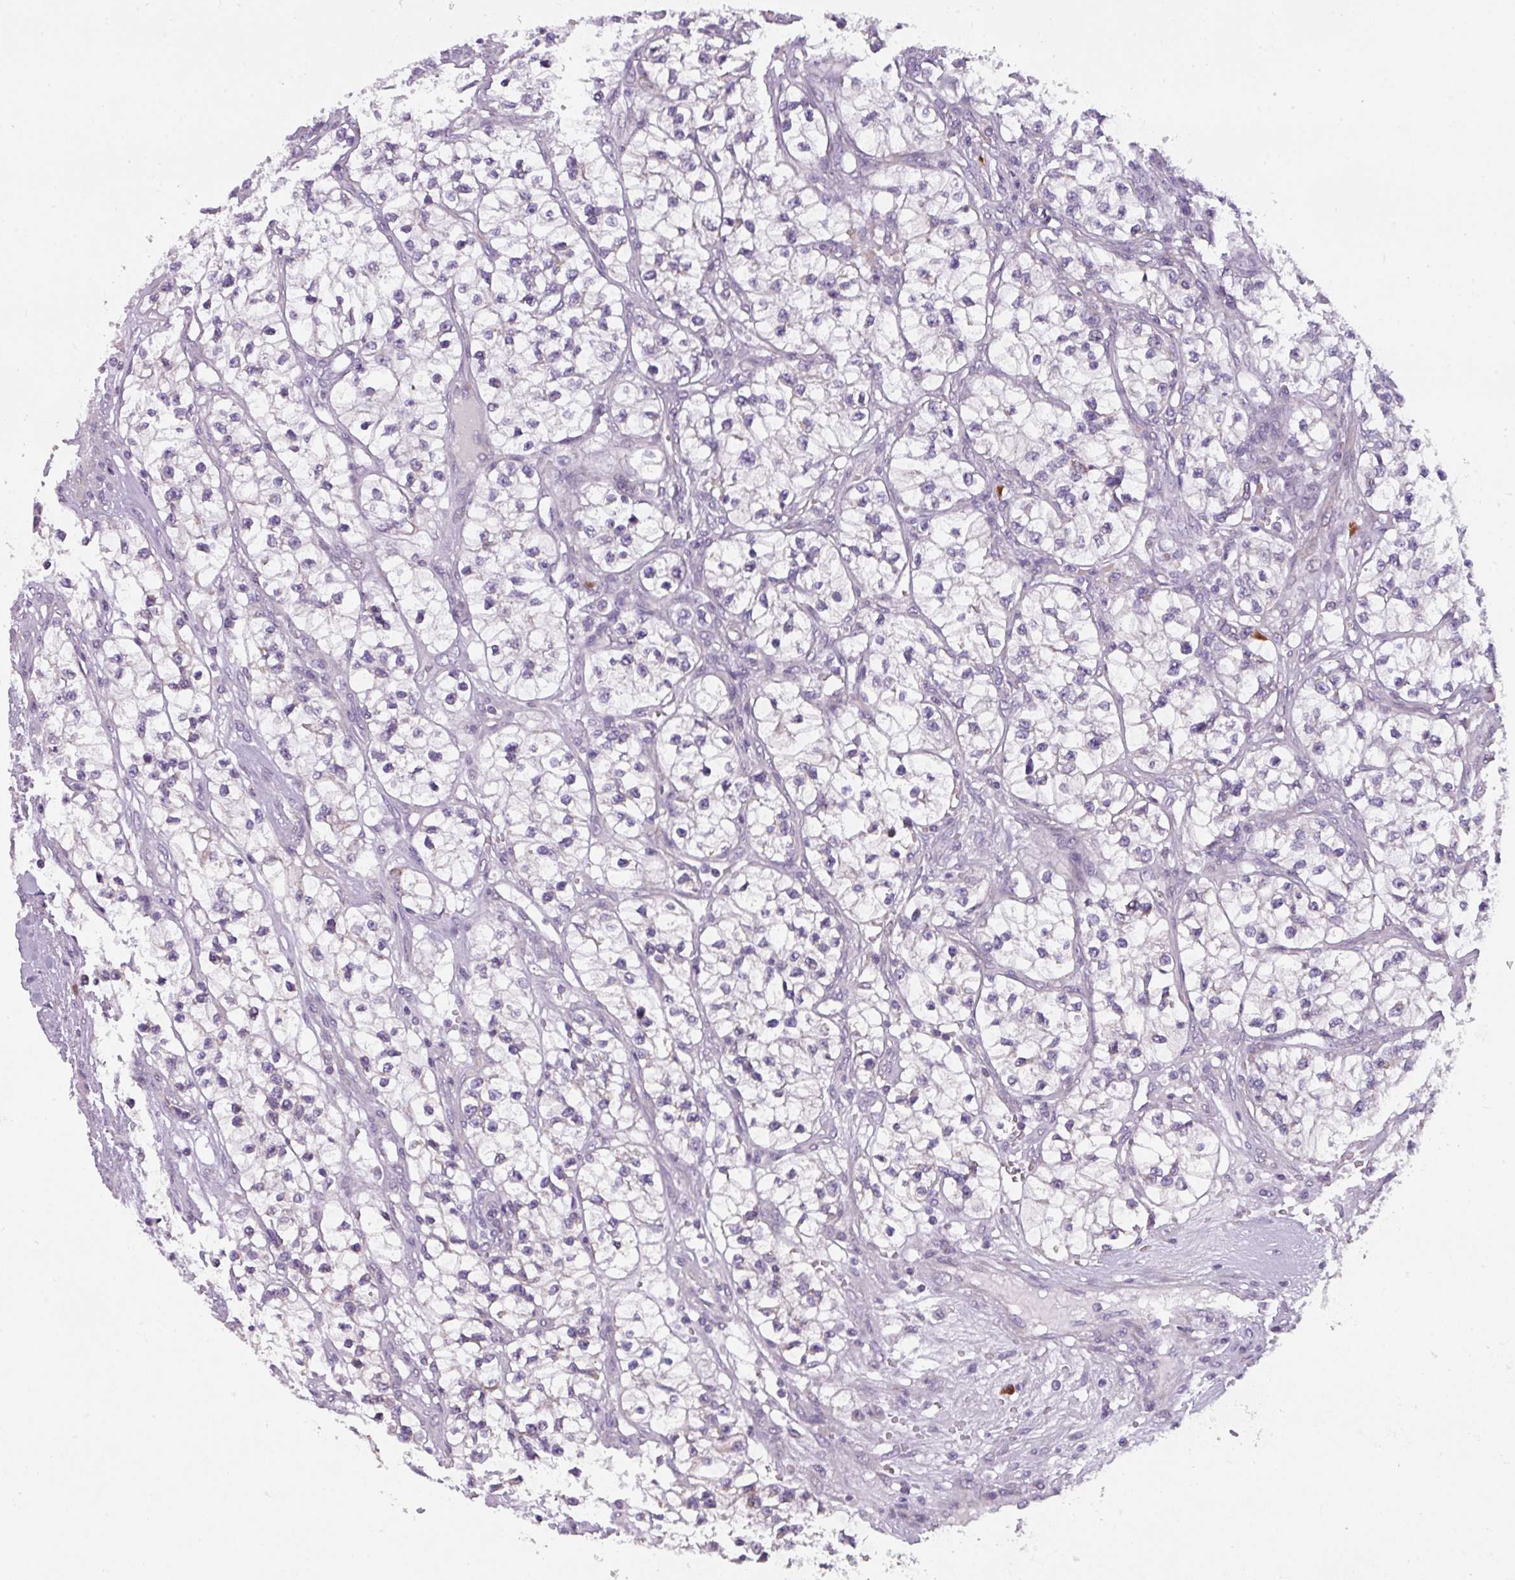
{"staining": {"intensity": "negative", "quantity": "none", "location": "none"}, "tissue": "renal cancer", "cell_type": "Tumor cells", "image_type": "cancer", "snomed": [{"axis": "morphology", "description": "Adenocarcinoma, NOS"}, {"axis": "topography", "description": "Kidney"}], "caption": "High magnification brightfield microscopy of renal cancer stained with DAB (3,3'-diaminobenzidine) (brown) and counterstained with hematoxylin (blue): tumor cells show no significant expression. (Stains: DAB (3,3'-diaminobenzidine) IHC with hematoxylin counter stain, Microscopy: brightfield microscopy at high magnification).", "gene": "C2orf68", "patient": {"sex": "female", "age": 57}}